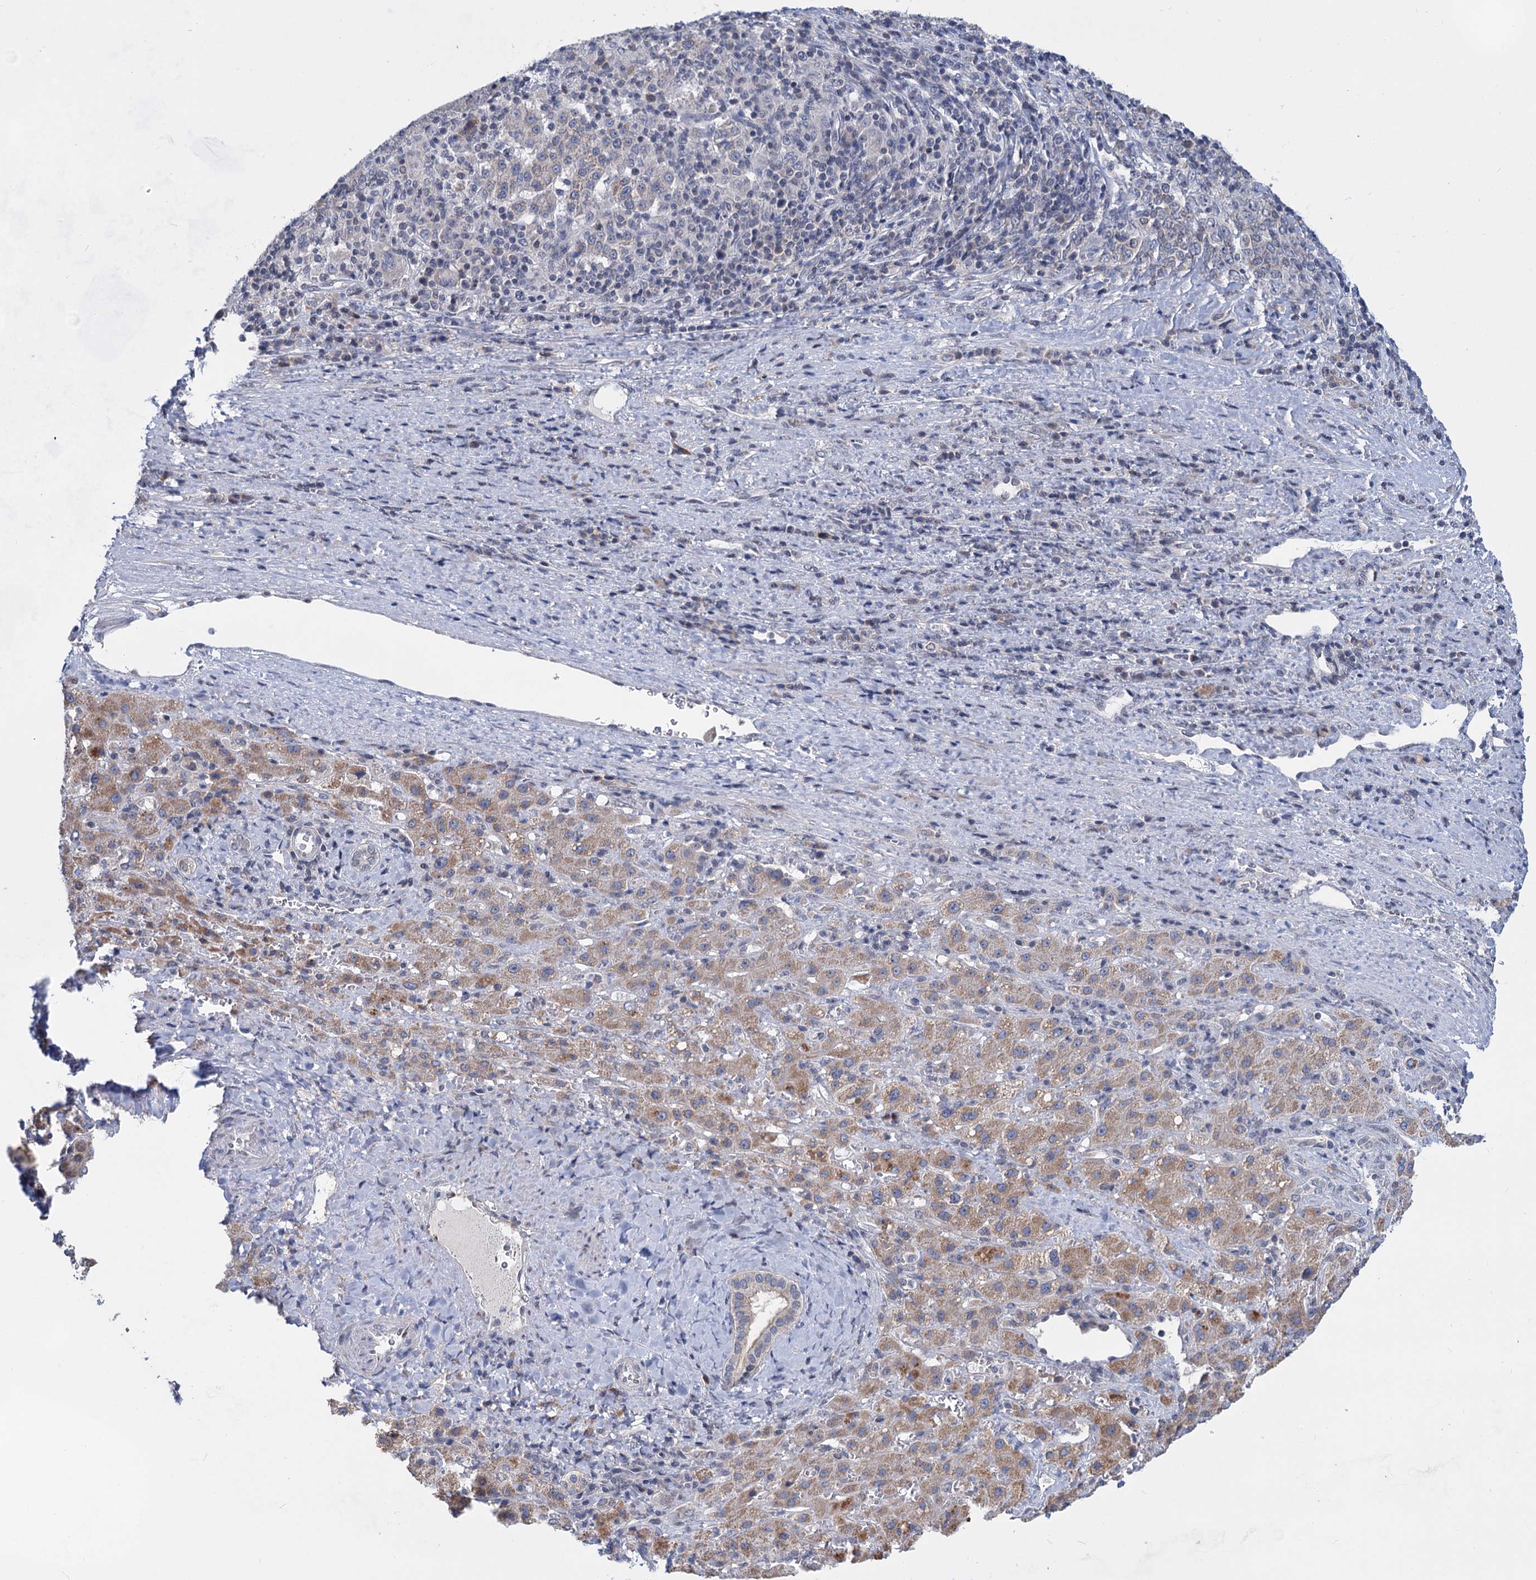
{"staining": {"intensity": "moderate", "quantity": "25%-75%", "location": "cytoplasmic/membranous"}, "tissue": "liver cancer", "cell_type": "Tumor cells", "image_type": "cancer", "snomed": [{"axis": "morphology", "description": "Carcinoma, Hepatocellular, NOS"}, {"axis": "topography", "description": "Liver"}], "caption": "This is an image of immunohistochemistry (IHC) staining of liver cancer, which shows moderate expression in the cytoplasmic/membranous of tumor cells.", "gene": "TTC17", "patient": {"sex": "female", "age": 58}}